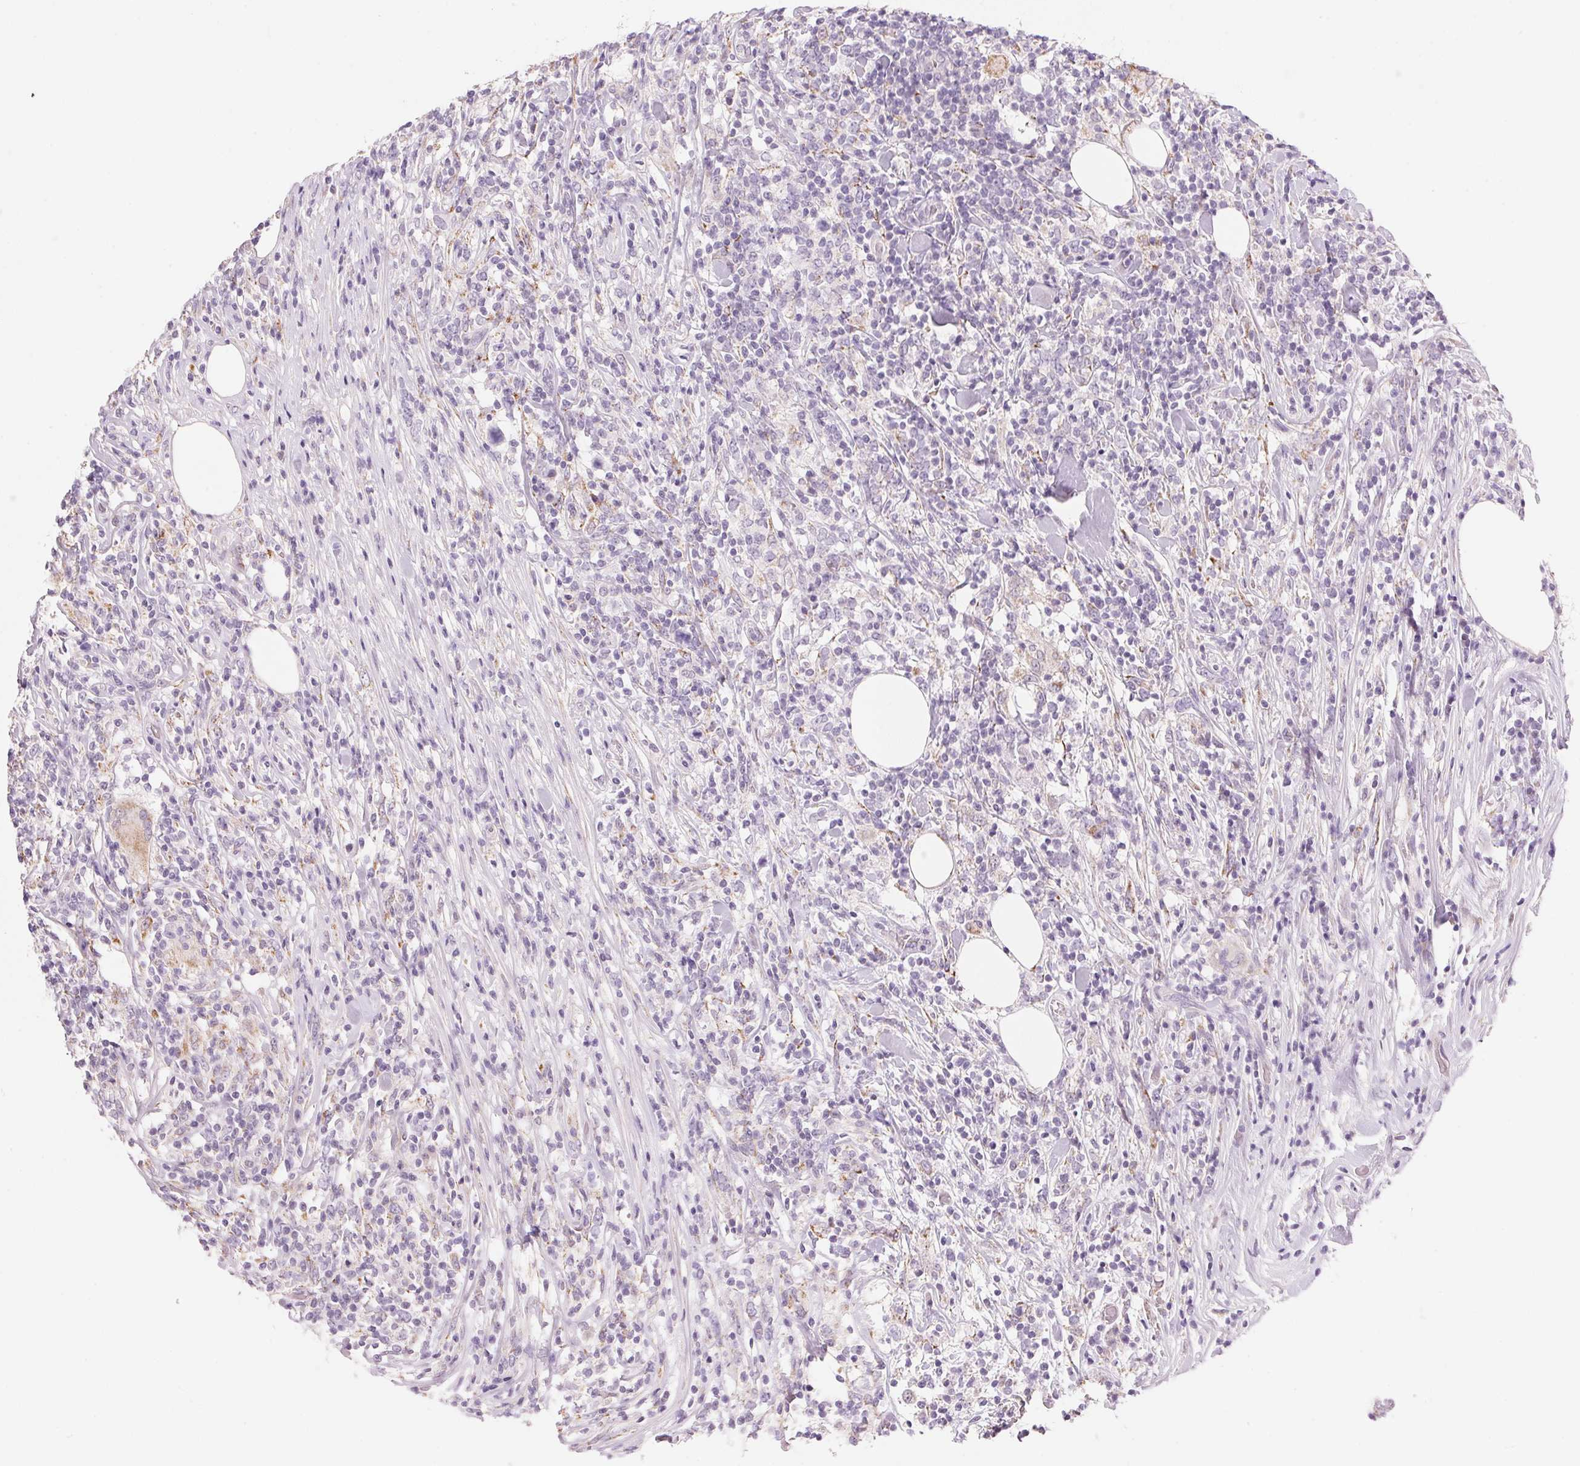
{"staining": {"intensity": "negative", "quantity": "none", "location": "none"}, "tissue": "lymphoma", "cell_type": "Tumor cells", "image_type": "cancer", "snomed": [{"axis": "morphology", "description": "Malignant lymphoma, non-Hodgkin's type, High grade"}, {"axis": "topography", "description": "Lymph node"}], "caption": "The immunohistochemistry (IHC) micrograph has no significant expression in tumor cells of malignant lymphoma, non-Hodgkin's type (high-grade) tissue.", "gene": "CYP11B1", "patient": {"sex": "female", "age": 84}}